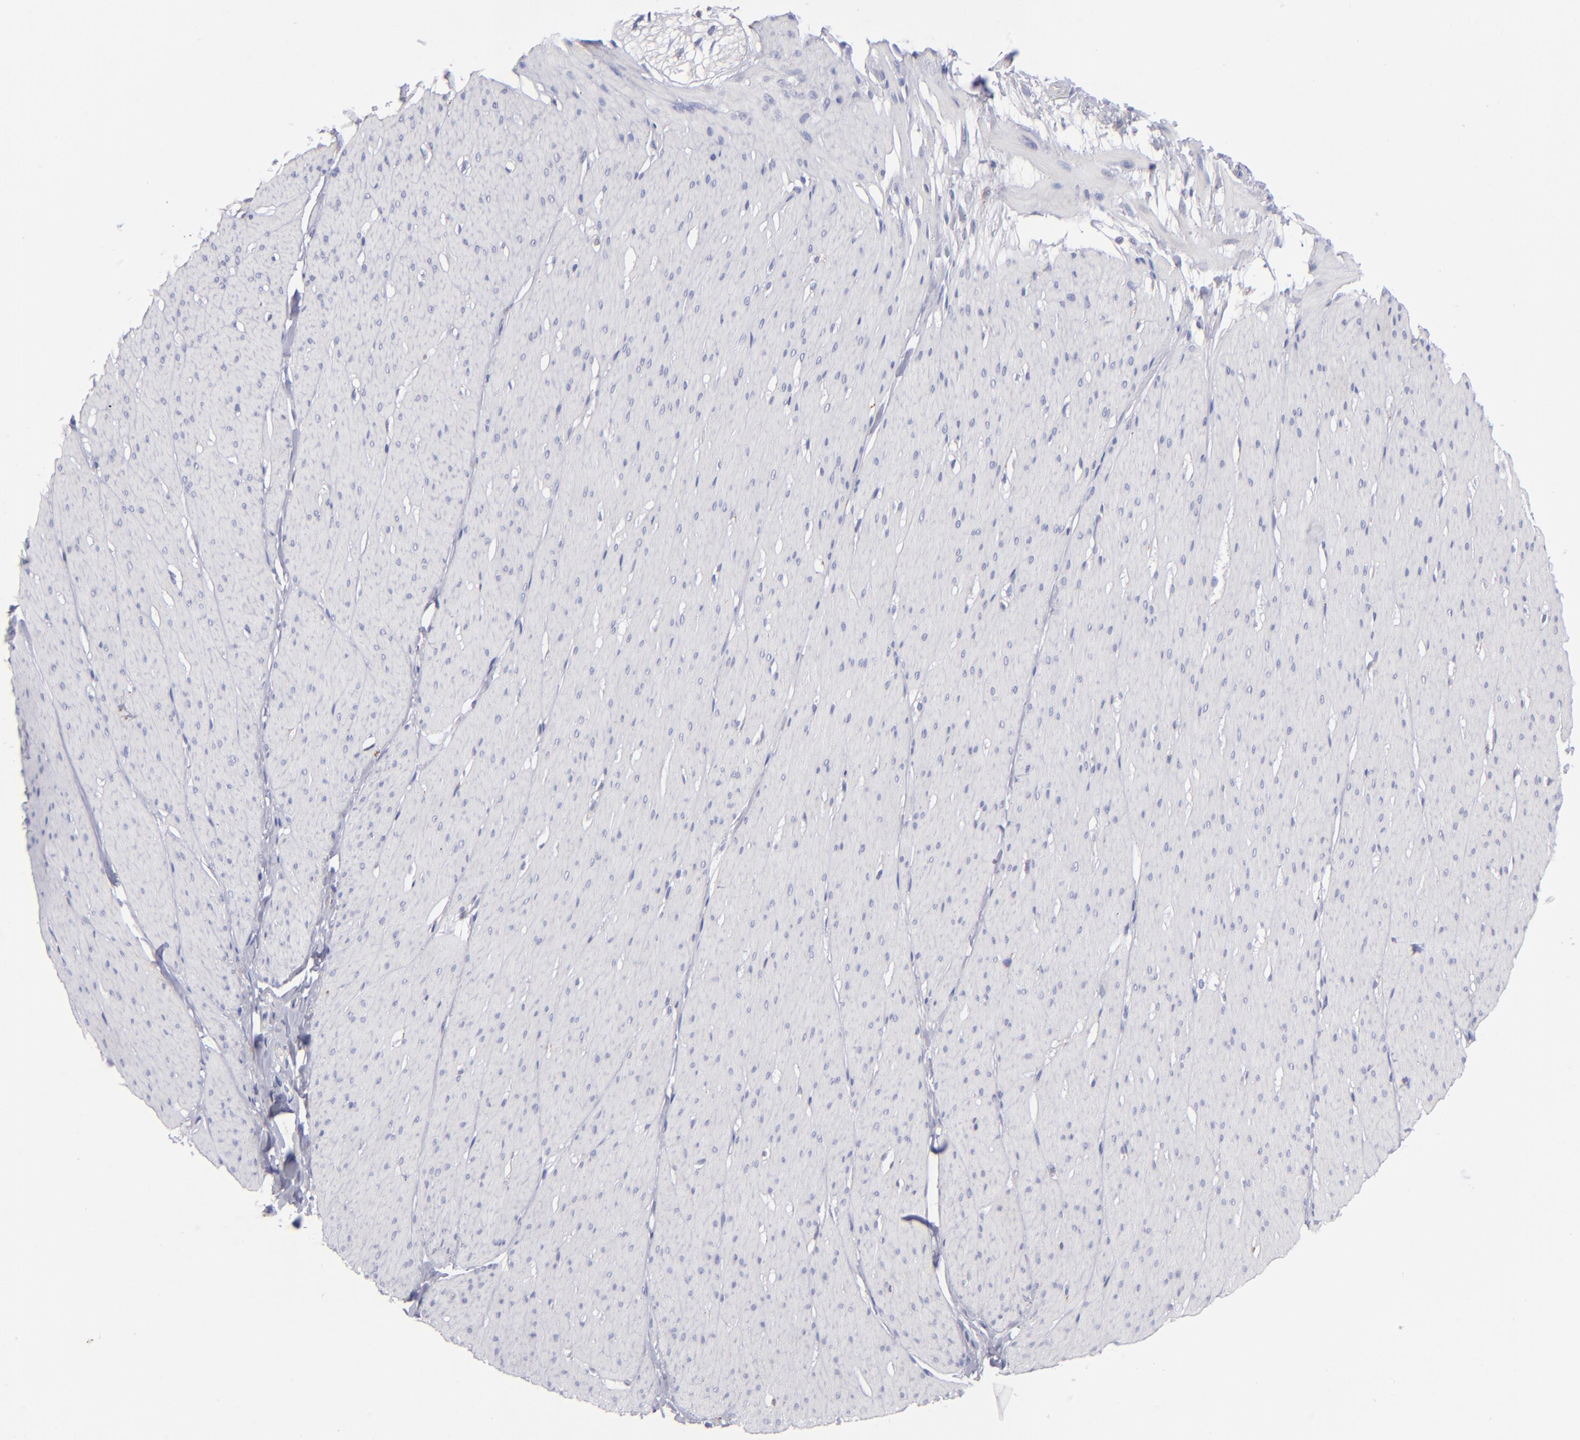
{"staining": {"intensity": "weak", "quantity": "<25%", "location": "cytoplasmic/membranous"}, "tissue": "smooth muscle", "cell_type": "Smooth muscle cells", "image_type": "normal", "snomed": [{"axis": "morphology", "description": "Normal tissue, NOS"}, {"axis": "topography", "description": "Smooth muscle"}, {"axis": "topography", "description": "Colon"}], "caption": "Image shows no protein expression in smooth muscle cells of benign smooth muscle.", "gene": "MFGE8", "patient": {"sex": "male", "age": 67}}